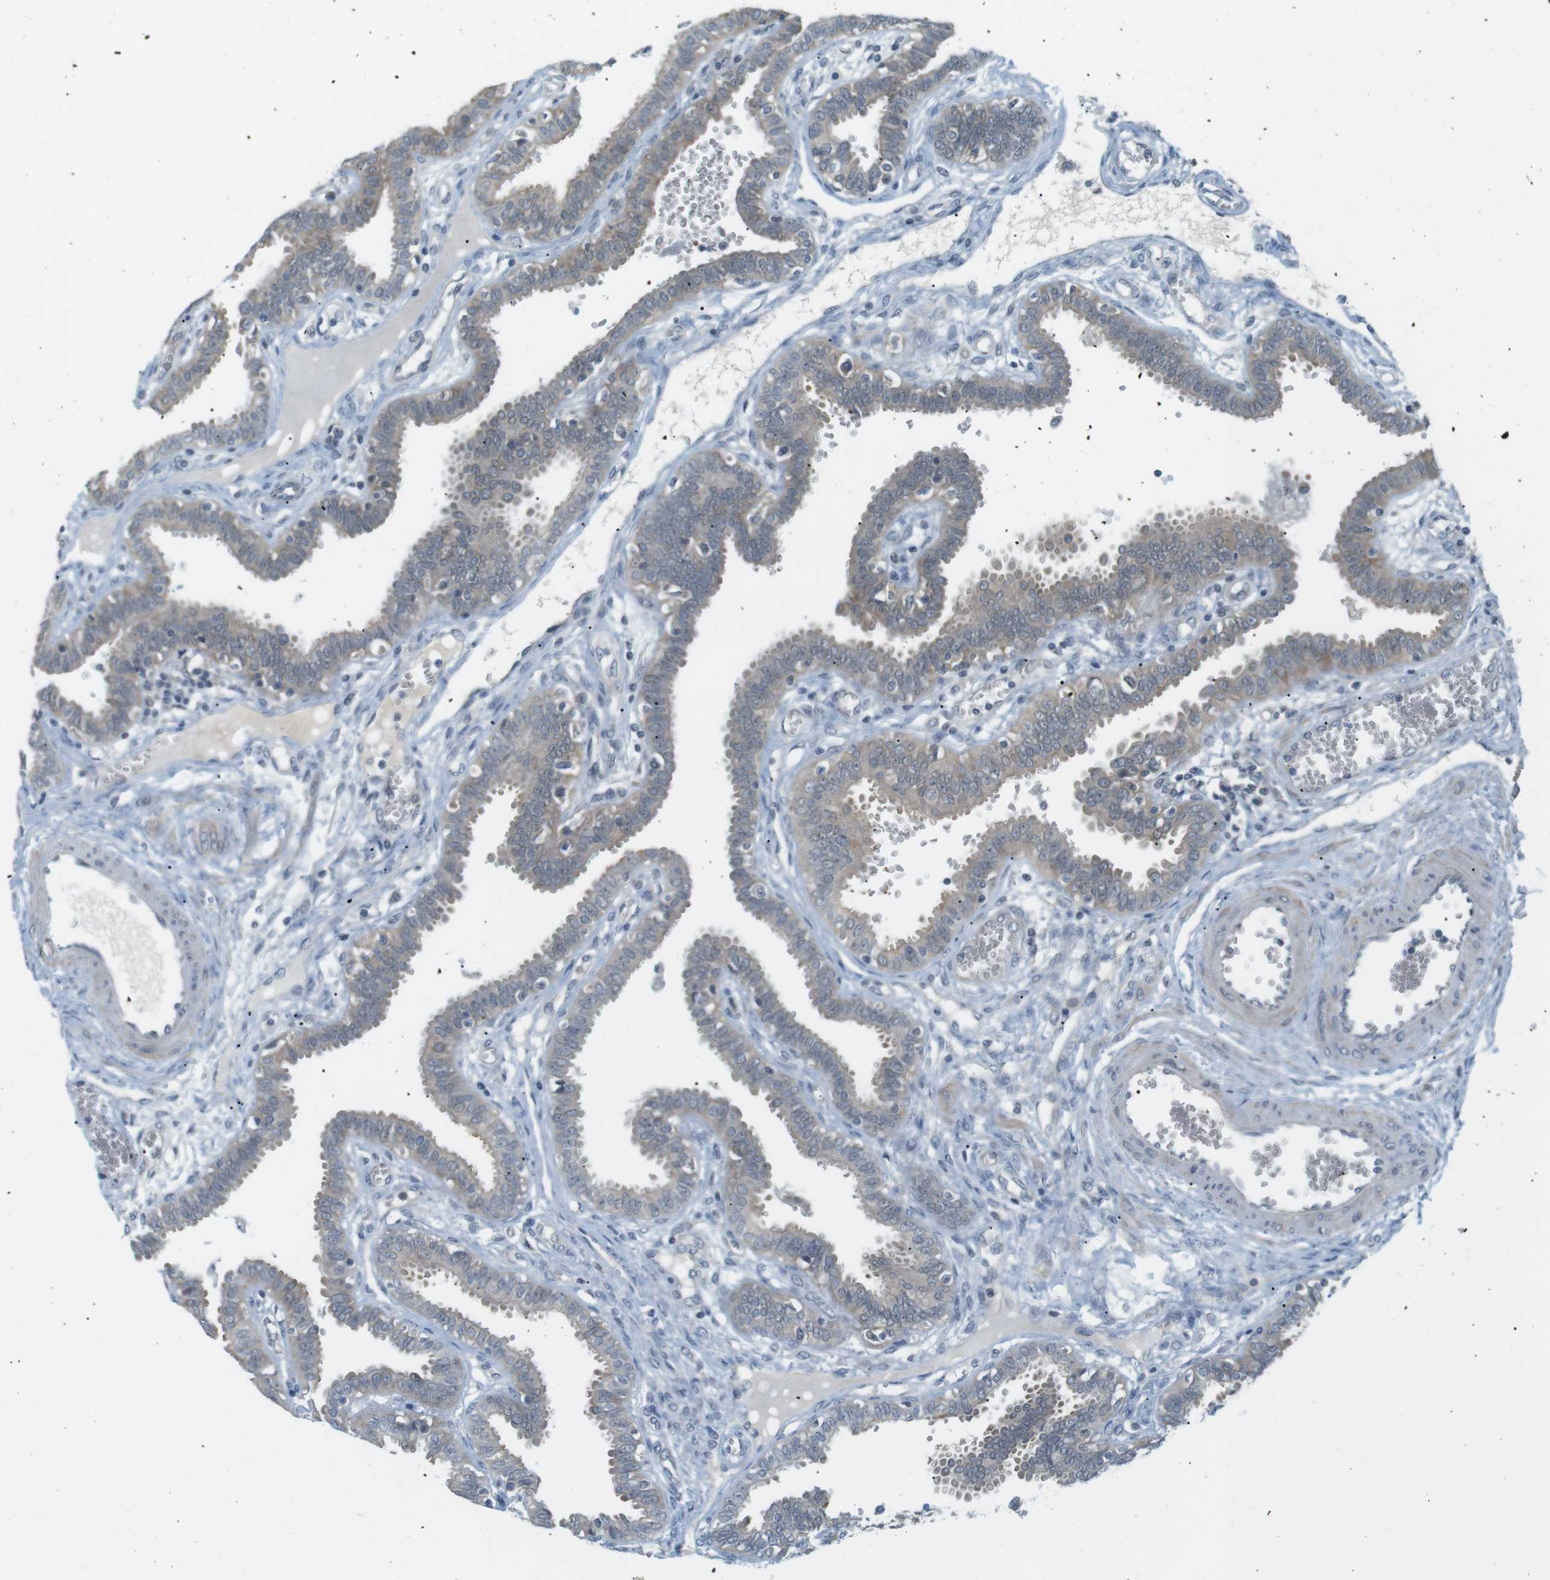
{"staining": {"intensity": "weak", "quantity": "<25%", "location": "cytoplasmic/membranous"}, "tissue": "fallopian tube", "cell_type": "Glandular cells", "image_type": "normal", "snomed": [{"axis": "morphology", "description": "Normal tissue, NOS"}, {"axis": "topography", "description": "Fallopian tube"}], "caption": "Photomicrograph shows no protein expression in glandular cells of unremarkable fallopian tube.", "gene": "RTN3", "patient": {"sex": "female", "age": 32}}